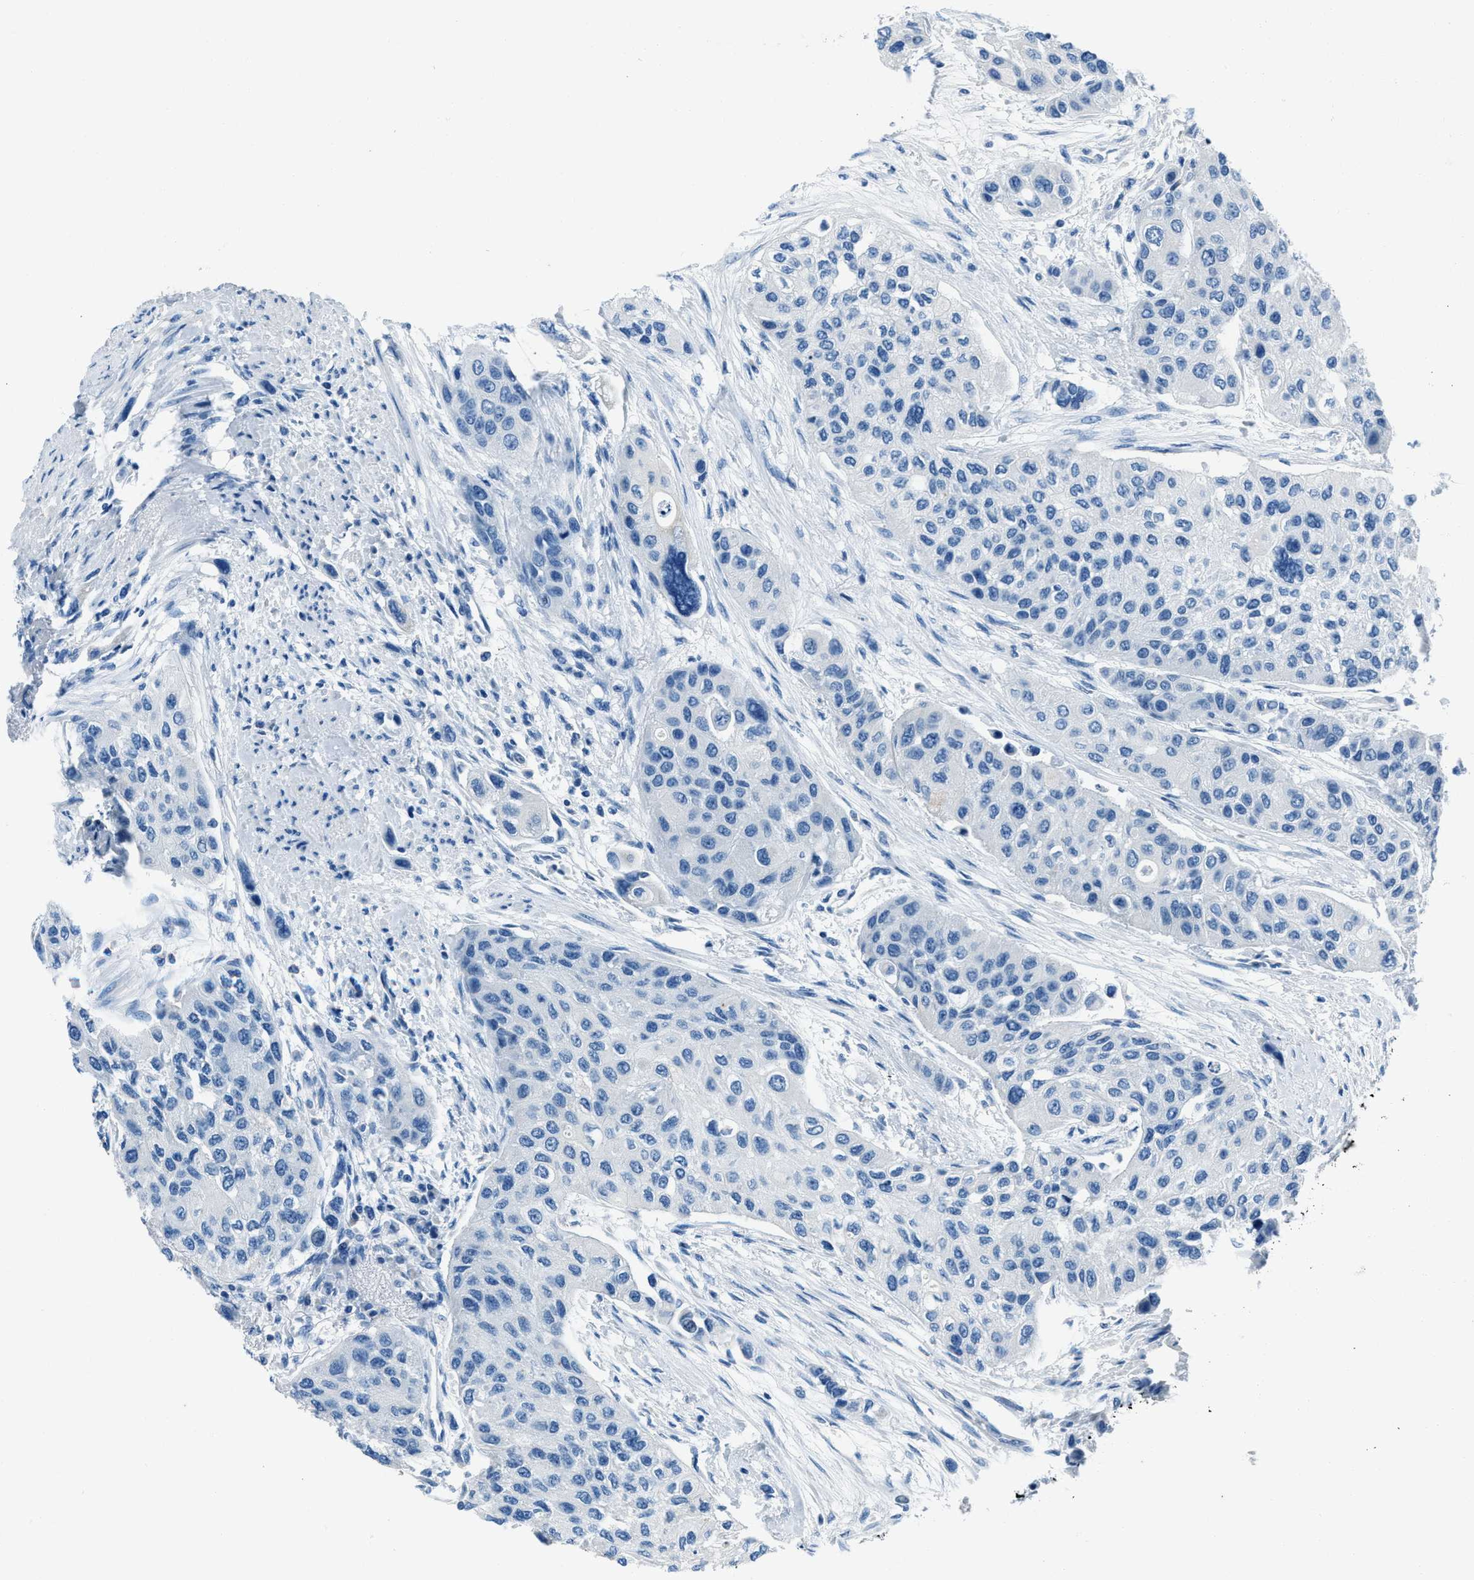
{"staining": {"intensity": "negative", "quantity": "none", "location": "none"}, "tissue": "urothelial cancer", "cell_type": "Tumor cells", "image_type": "cancer", "snomed": [{"axis": "morphology", "description": "Urothelial carcinoma, High grade"}, {"axis": "topography", "description": "Urinary bladder"}], "caption": "IHC of urothelial cancer demonstrates no expression in tumor cells.", "gene": "AMACR", "patient": {"sex": "female", "age": 56}}